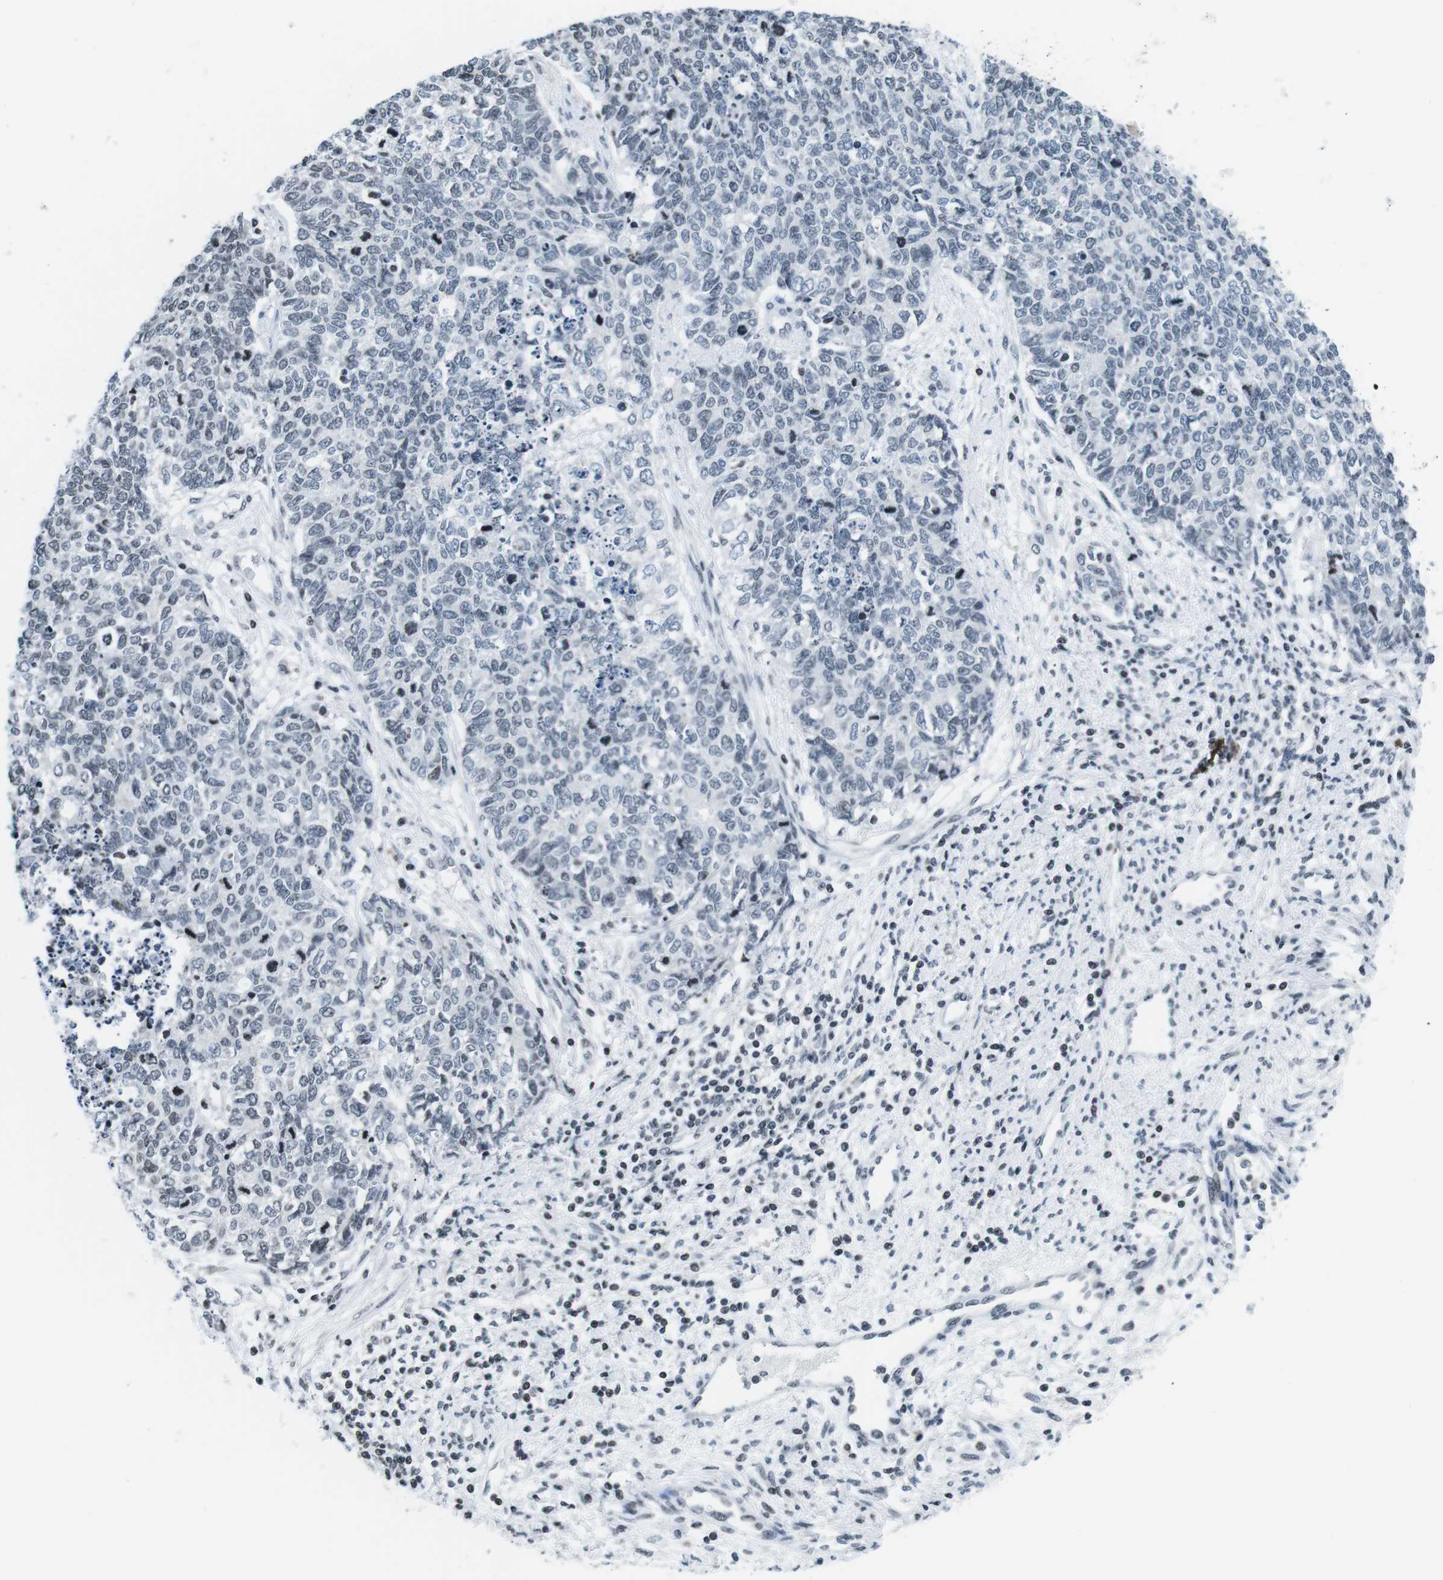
{"staining": {"intensity": "negative", "quantity": "none", "location": "none"}, "tissue": "cervical cancer", "cell_type": "Tumor cells", "image_type": "cancer", "snomed": [{"axis": "morphology", "description": "Squamous cell carcinoma, NOS"}, {"axis": "topography", "description": "Cervix"}], "caption": "An image of squamous cell carcinoma (cervical) stained for a protein reveals no brown staining in tumor cells.", "gene": "E2F2", "patient": {"sex": "female", "age": 63}}